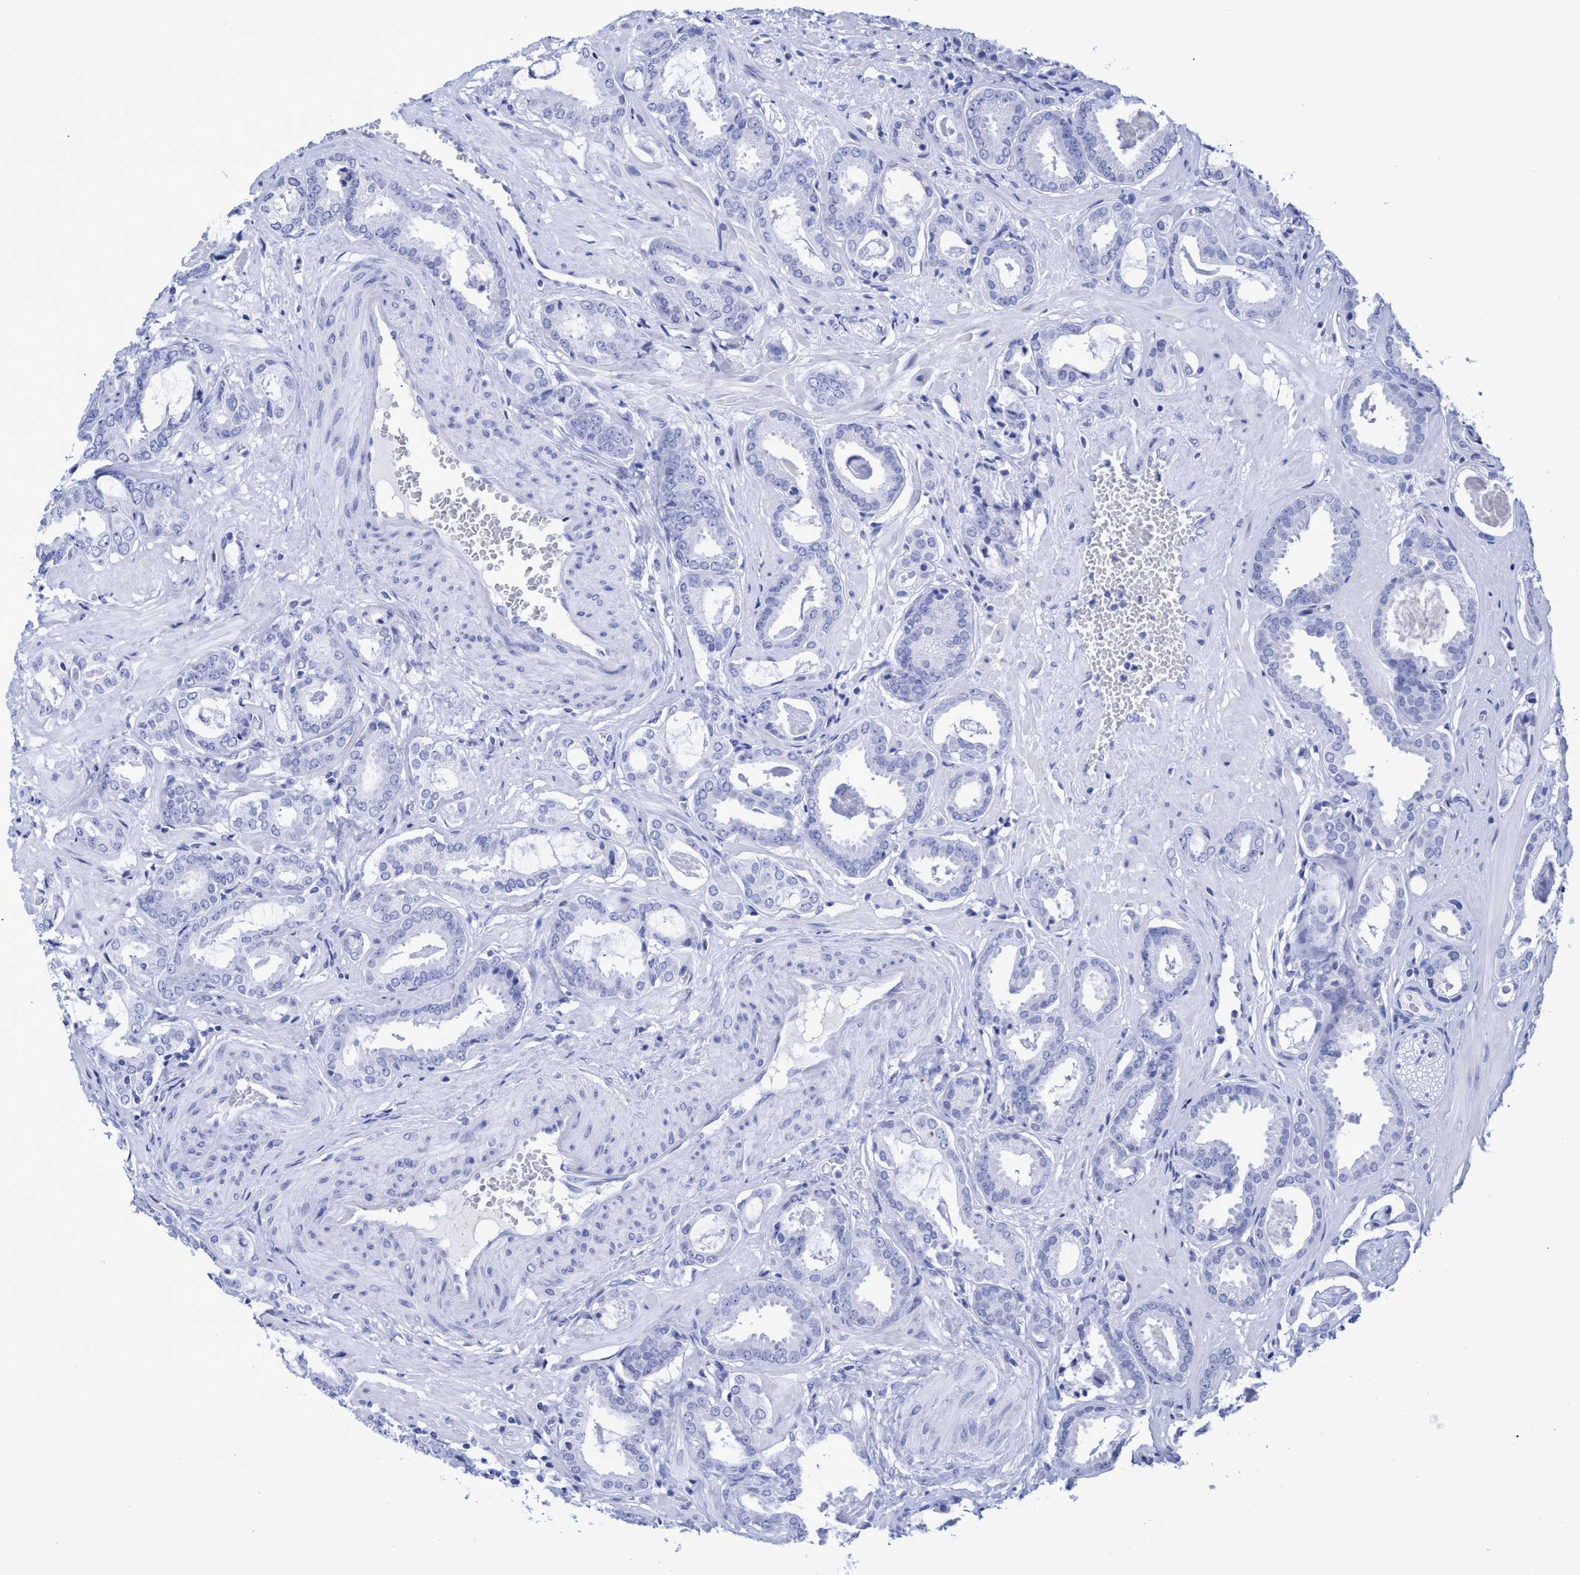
{"staining": {"intensity": "negative", "quantity": "none", "location": "none"}, "tissue": "prostate cancer", "cell_type": "Tumor cells", "image_type": "cancer", "snomed": [{"axis": "morphology", "description": "Adenocarcinoma, Low grade"}, {"axis": "topography", "description": "Prostate"}], "caption": "Protein analysis of adenocarcinoma (low-grade) (prostate) displays no significant staining in tumor cells.", "gene": "INSL6", "patient": {"sex": "male", "age": 53}}